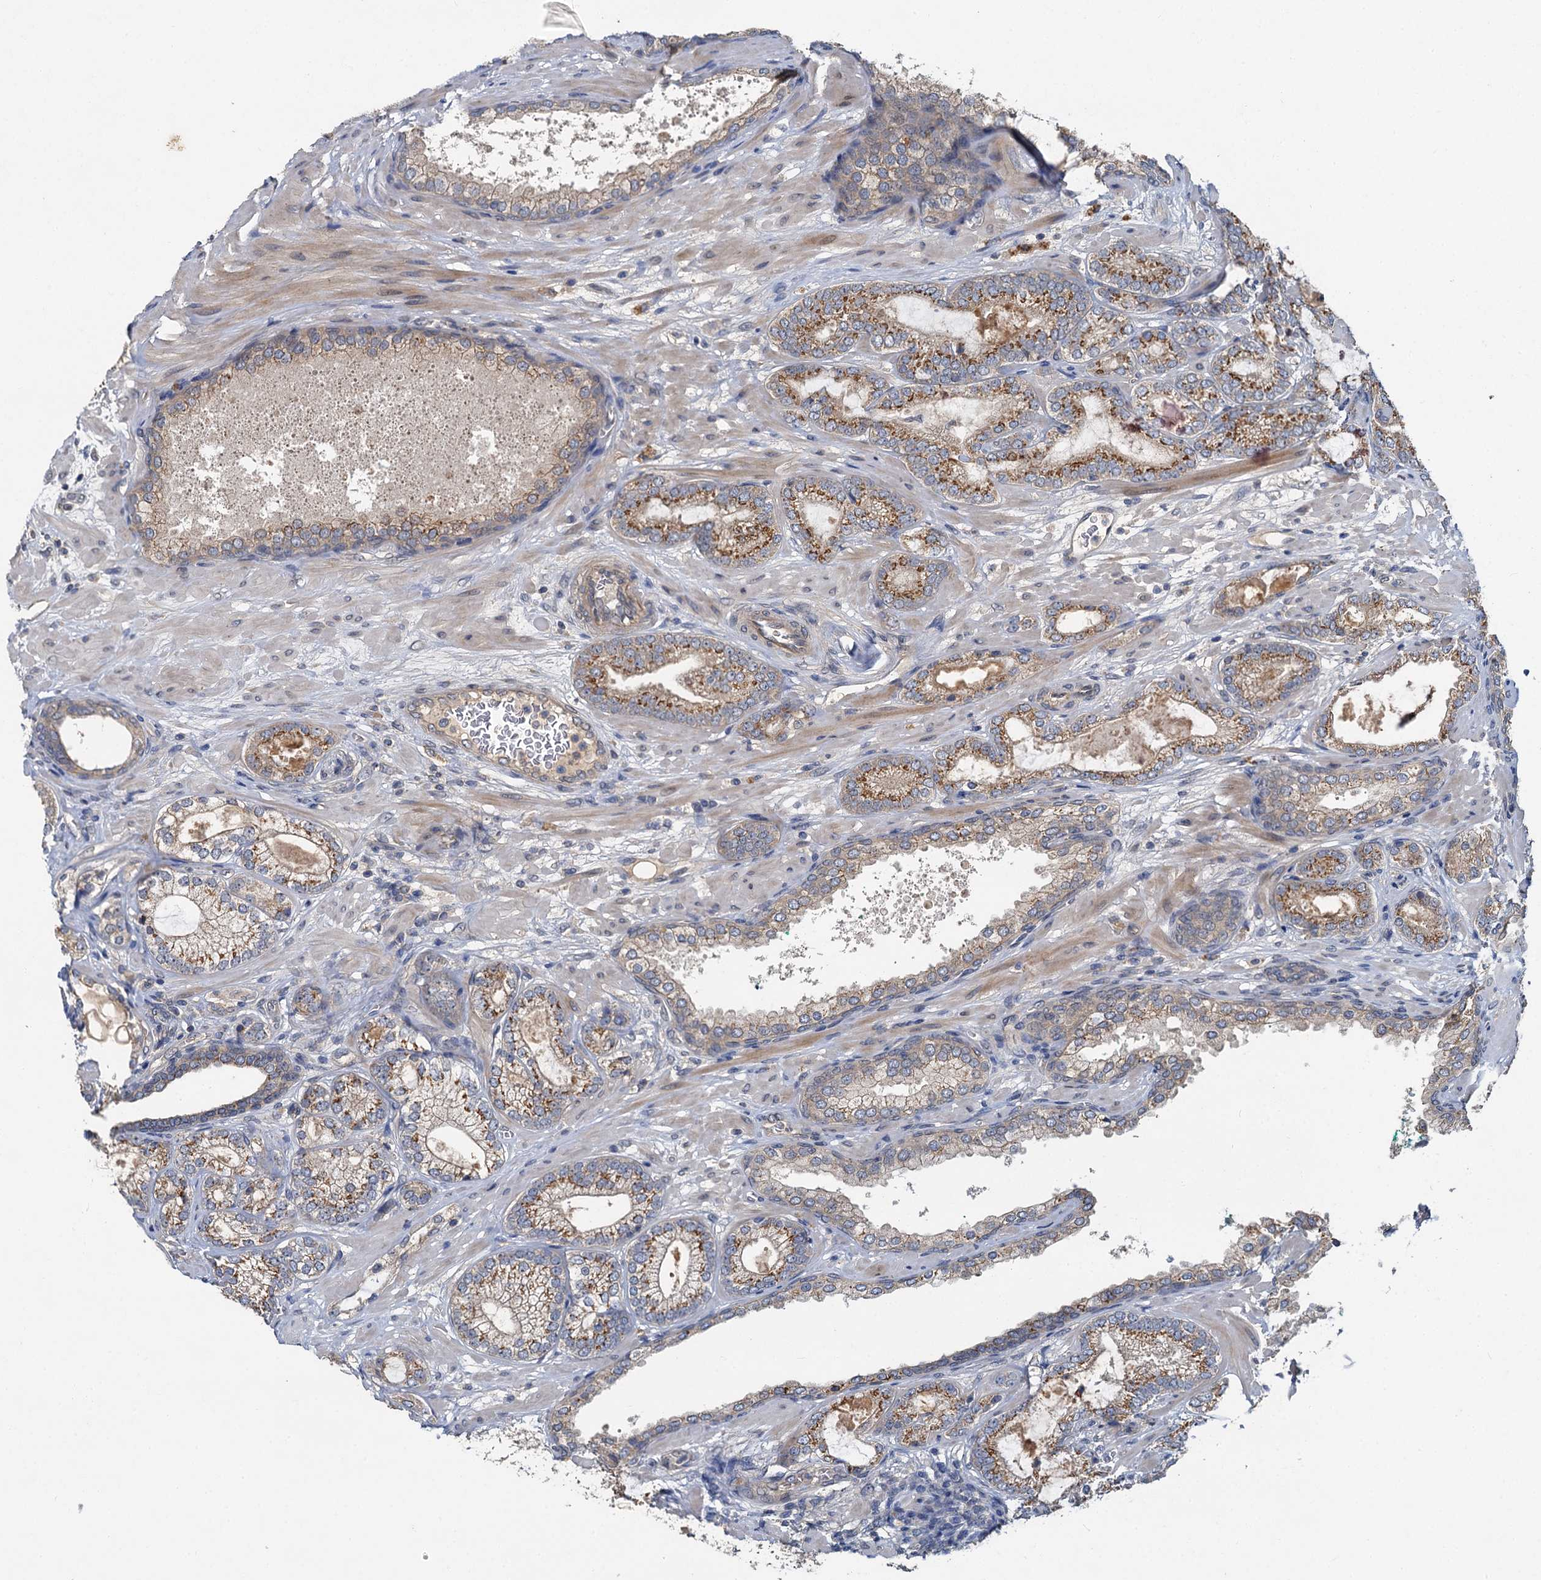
{"staining": {"intensity": "moderate", "quantity": ">75%", "location": "cytoplasmic/membranous"}, "tissue": "prostate cancer", "cell_type": "Tumor cells", "image_type": "cancer", "snomed": [{"axis": "morphology", "description": "Adenocarcinoma, High grade"}, {"axis": "topography", "description": "Prostate"}], "caption": "IHC staining of high-grade adenocarcinoma (prostate), which exhibits medium levels of moderate cytoplasmic/membranous positivity in about >75% of tumor cells indicating moderate cytoplasmic/membranous protein expression. The staining was performed using DAB (3,3'-diaminobenzidine) (brown) for protein detection and nuclei were counterstained in hematoxylin (blue).", "gene": "ZNF324", "patient": {"sex": "male", "age": 60}}